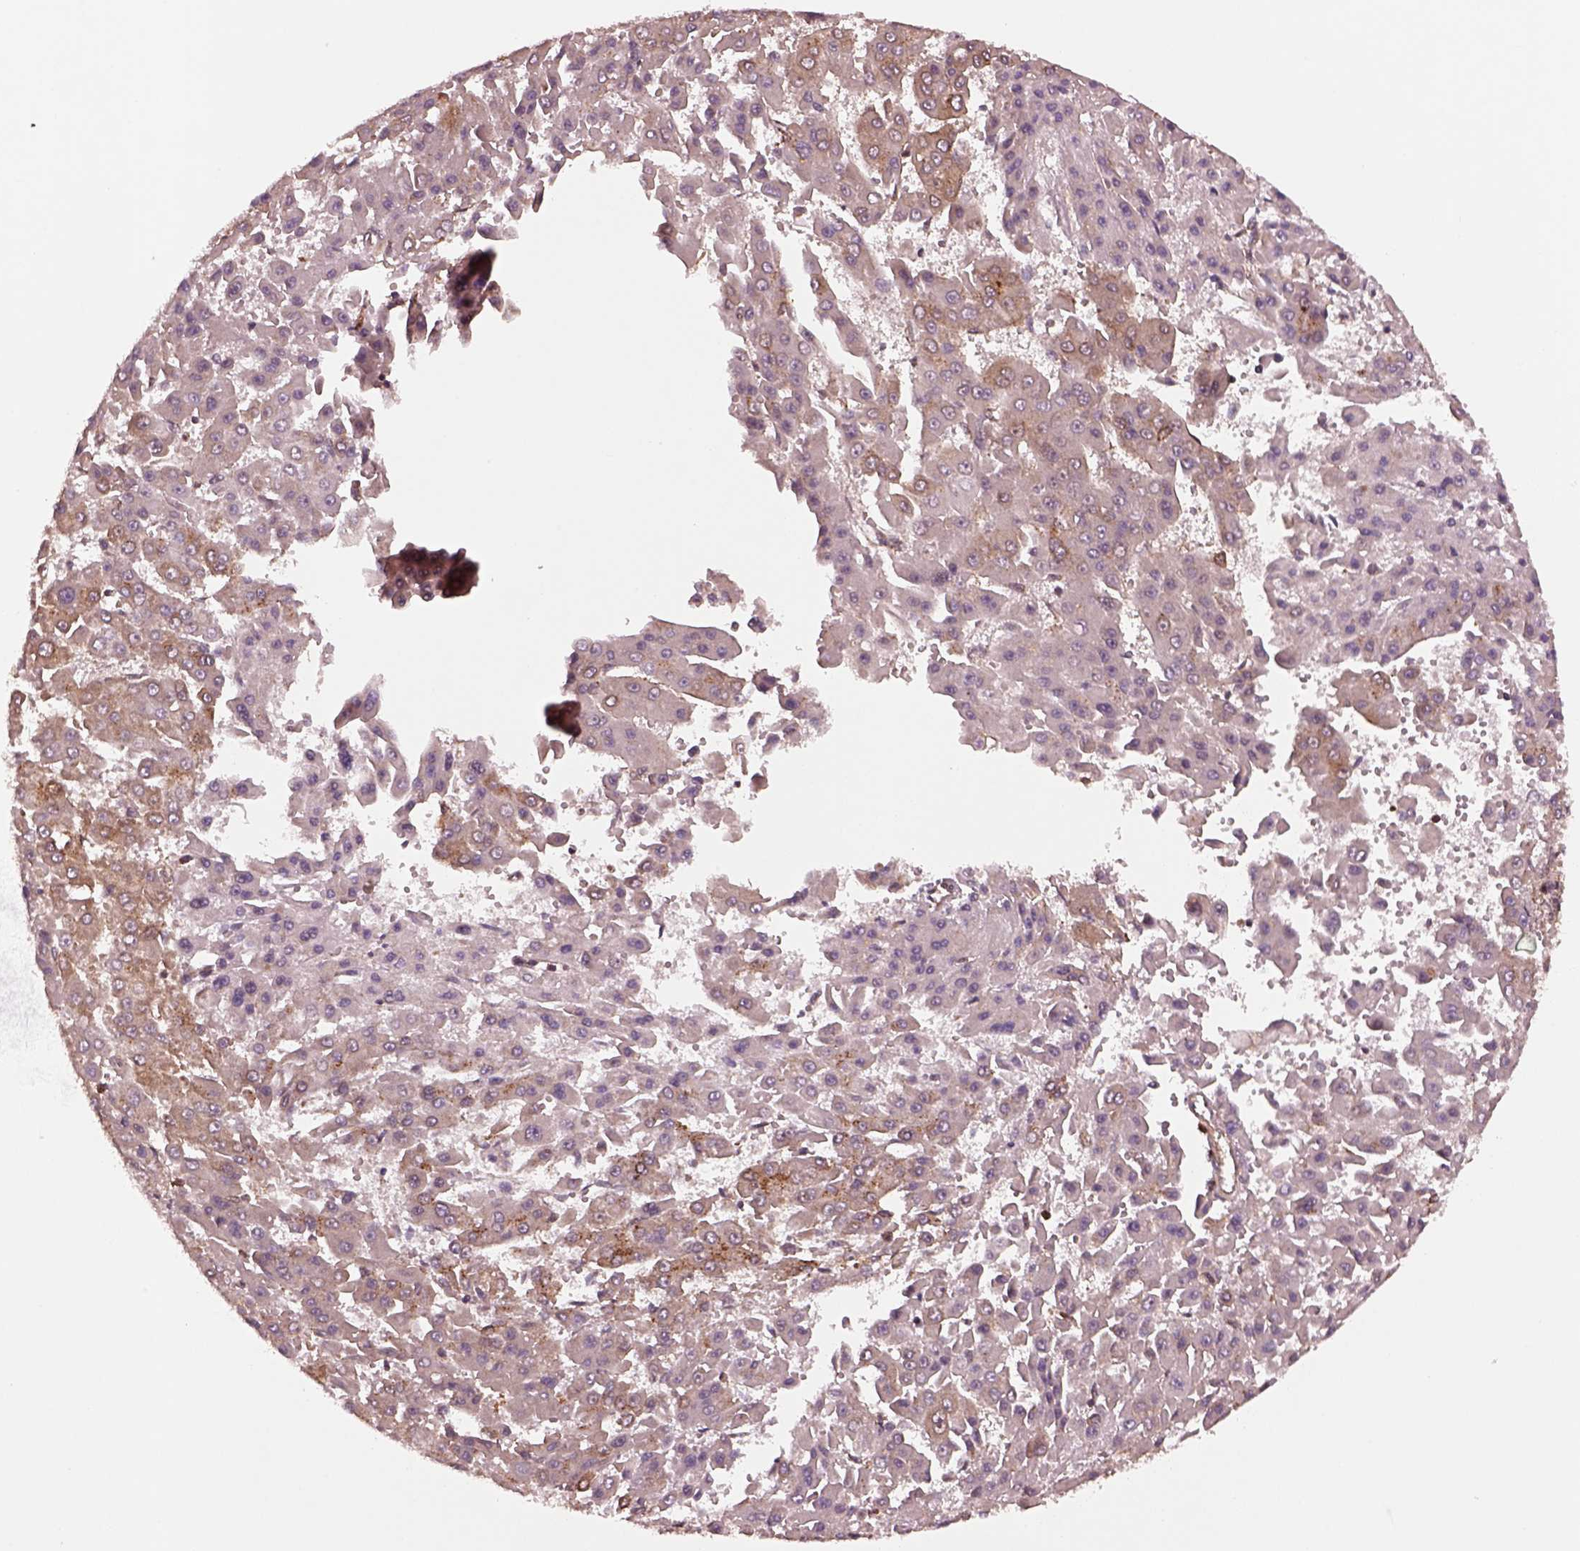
{"staining": {"intensity": "moderate", "quantity": "<25%", "location": "cytoplasmic/membranous"}, "tissue": "liver cancer", "cell_type": "Tumor cells", "image_type": "cancer", "snomed": [{"axis": "morphology", "description": "Carcinoma, Hepatocellular, NOS"}, {"axis": "topography", "description": "Liver"}], "caption": "Tumor cells reveal low levels of moderate cytoplasmic/membranous positivity in about <25% of cells in liver cancer. (DAB (3,3'-diaminobenzidine) = brown stain, brightfield microscopy at high magnification).", "gene": "WASHC2A", "patient": {"sex": "male", "age": 78}}